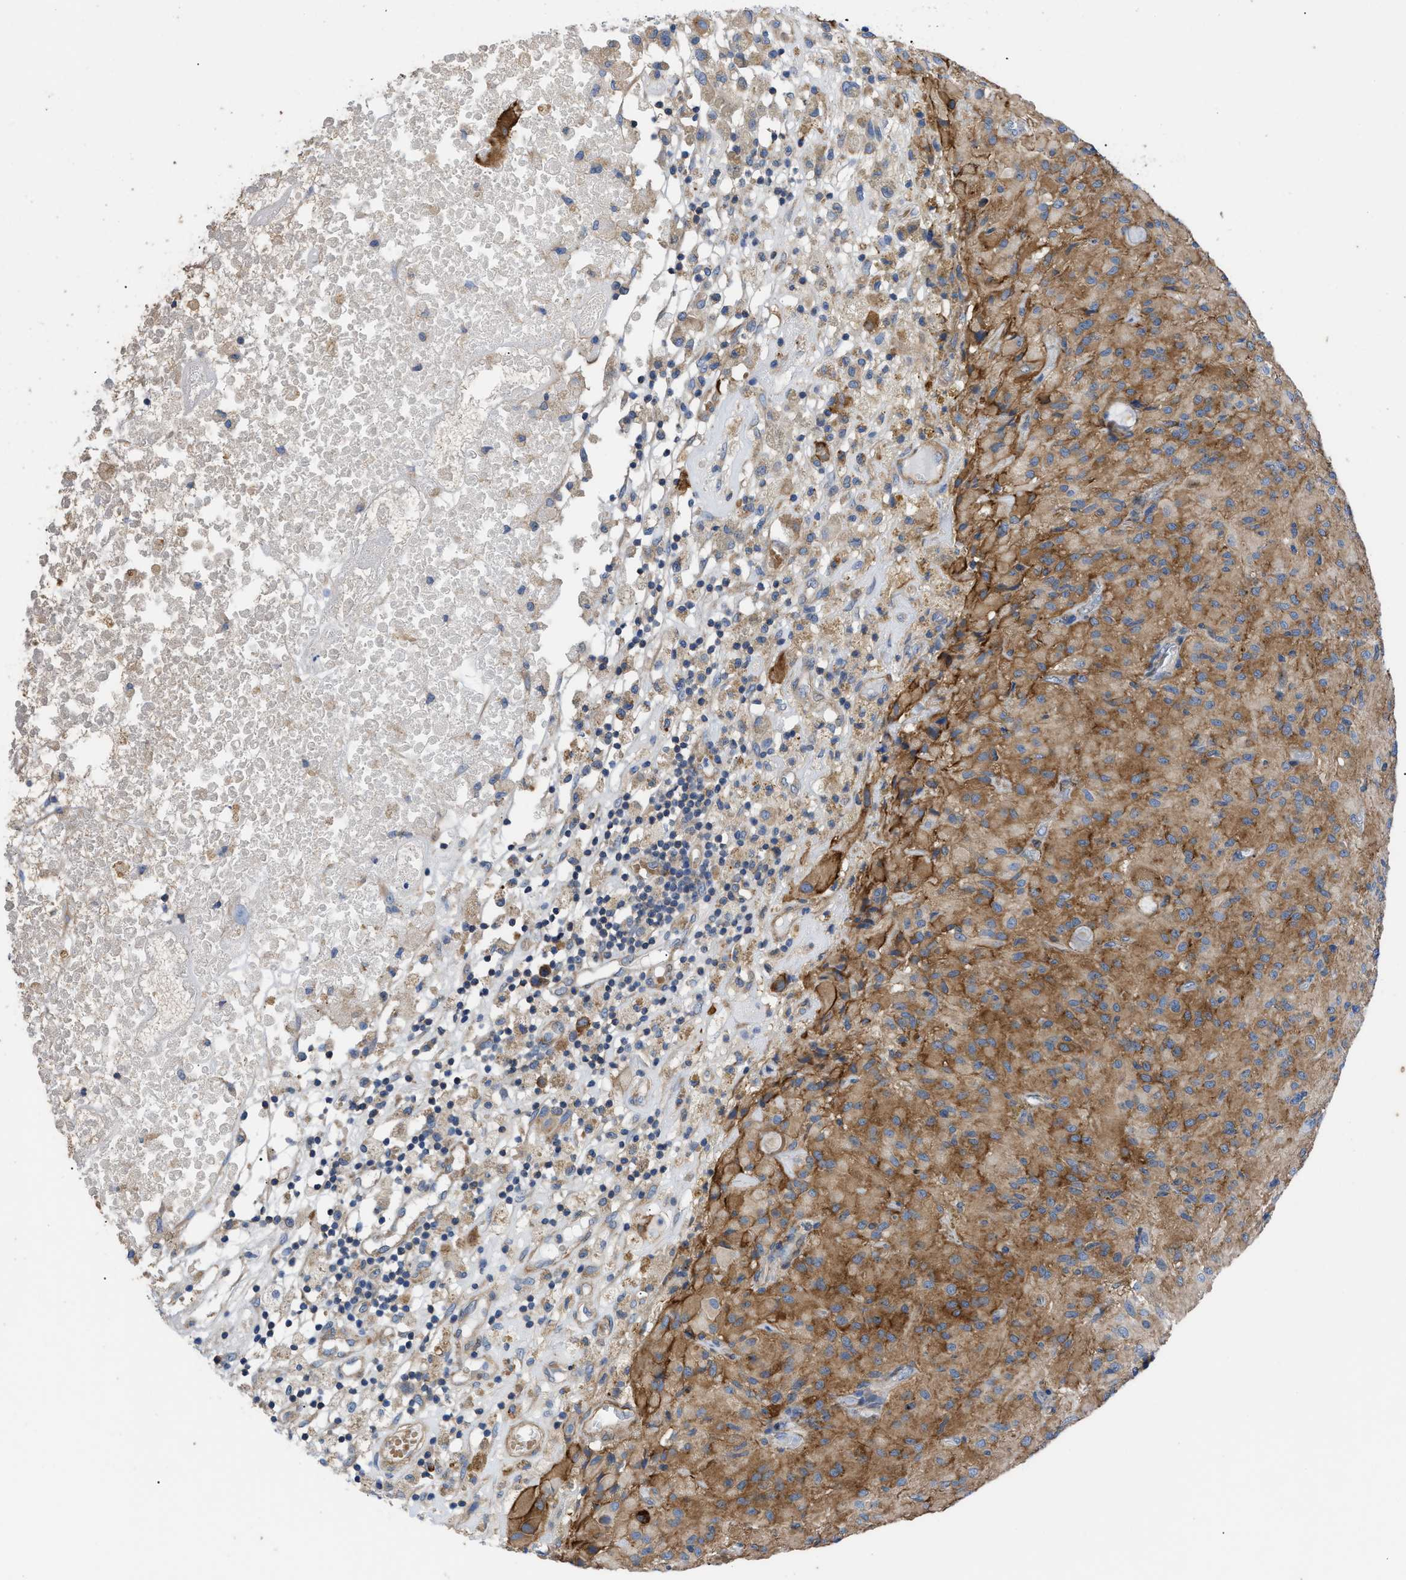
{"staining": {"intensity": "moderate", "quantity": ">75%", "location": "cytoplasmic/membranous"}, "tissue": "glioma", "cell_type": "Tumor cells", "image_type": "cancer", "snomed": [{"axis": "morphology", "description": "Glioma, malignant, High grade"}, {"axis": "topography", "description": "Brain"}], "caption": "Protein expression analysis of human glioma reveals moderate cytoplasmic/membranous positivity in approximately >75% of tumor cells.", "gene": "HSPB8", "patient": {"sex": "female", "age": 59}}